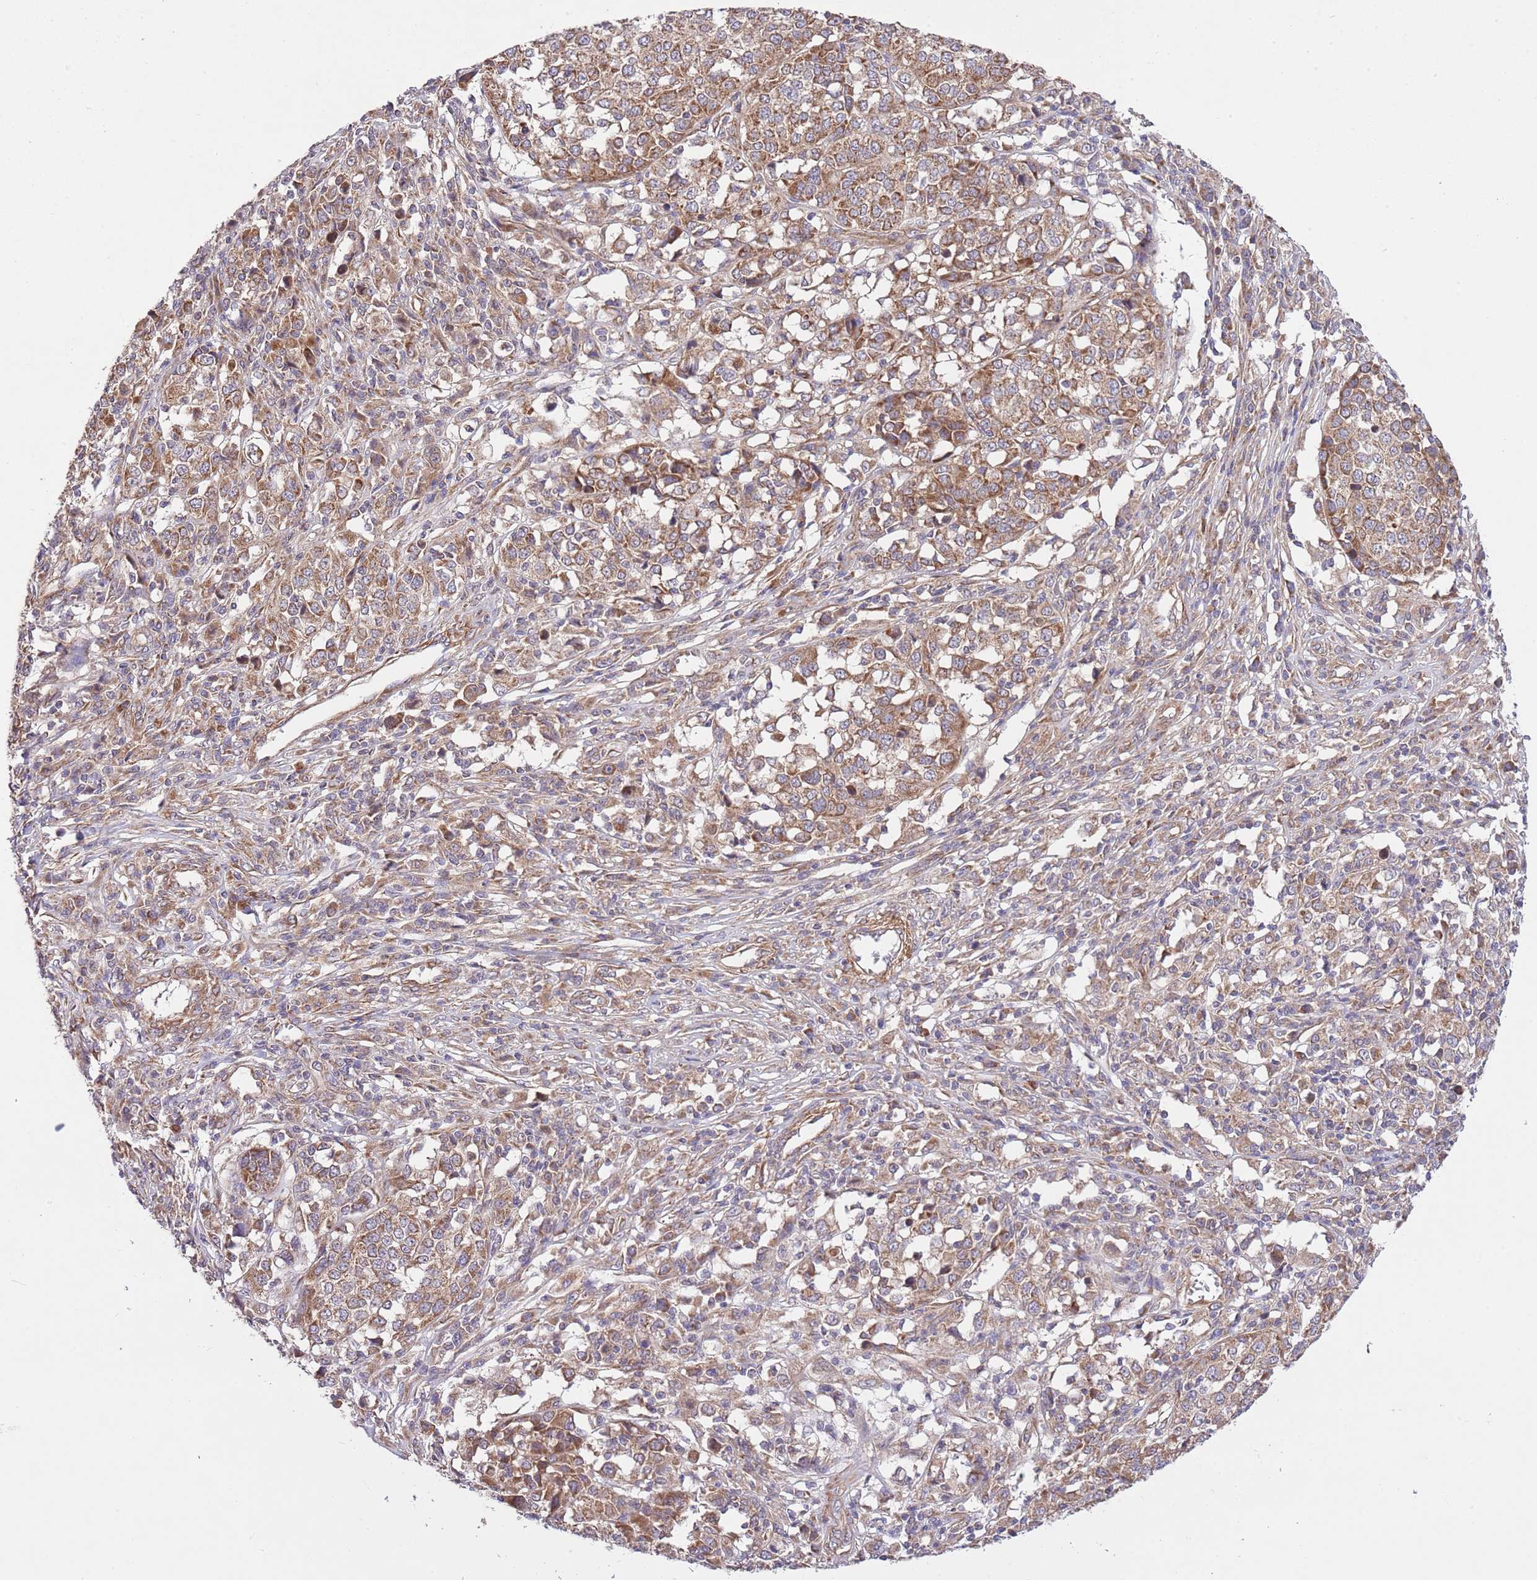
{"staining": {"intensity": "moderate", "quantity": ">75%", "location": "cytoplasmic/membranous"}, "tissue": "melanoma", "cell_type": "Tumor cells", "image_type": "cancer", "snomed": [{"axis": "morphology", "description": "Malignant melanoma, Metastatic site"}, {"axis": "topography", "description": "Lymph node"}], "caption": "Immunohistochemistry (IHC) image of neoplastic tissue: melanoma stained using immunohistochemistry displays medium levels of moderate protein expression localized specifically in the cytoplasmic/membranous of tumor cells, appearing as a cytoplasmic/membranous brown color.", "gene": "MFNG", "patient": {"sex": "male", "age": 44}}